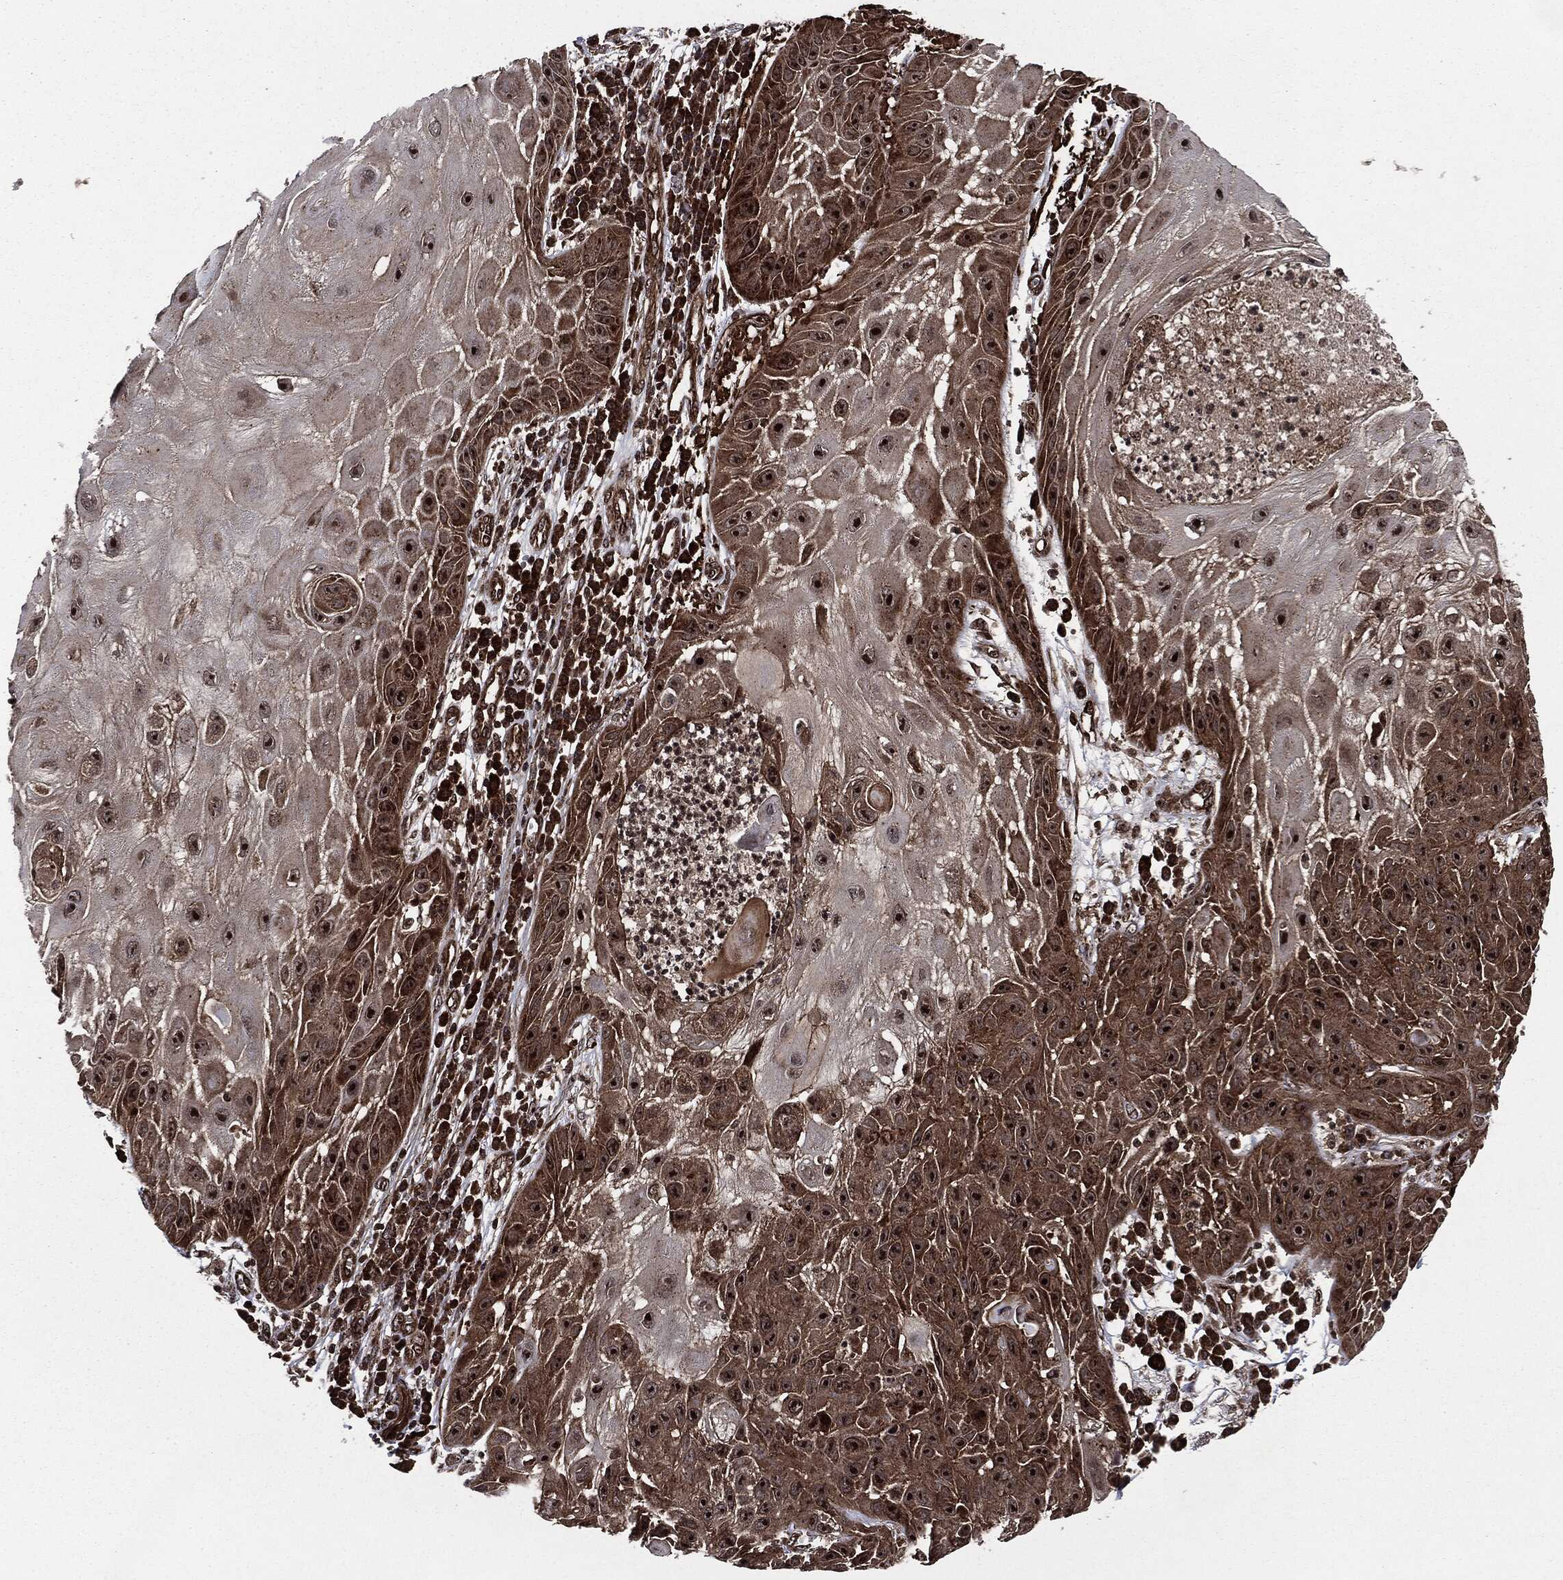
{"staining": {"intensity": "strong", "quantity": ">75%", "location": "cytoplasmic/membranous,nuclear"}, "tissue": "skin cancer", "cell_type": "Tumor cells", "image_type": "cancer", "snomed": [{"axis": "morphology", "description": "Normal tissue, NOS"}, {"axis": "morphology", "description": "Squamous cell carcinoma, NOS"}, {"axis": "topography", "description": "Skin"}], "caption": "This photomicrograph exhibits immunohistochemistry (IHC) staining of squamous cell carcinoma (skin), with high strong cytoplasmic/membranous and nuclear positivity in about >75% of tumor cells.", "gene": "CARD6", "patient": {"sex": "male", "age": 79}}